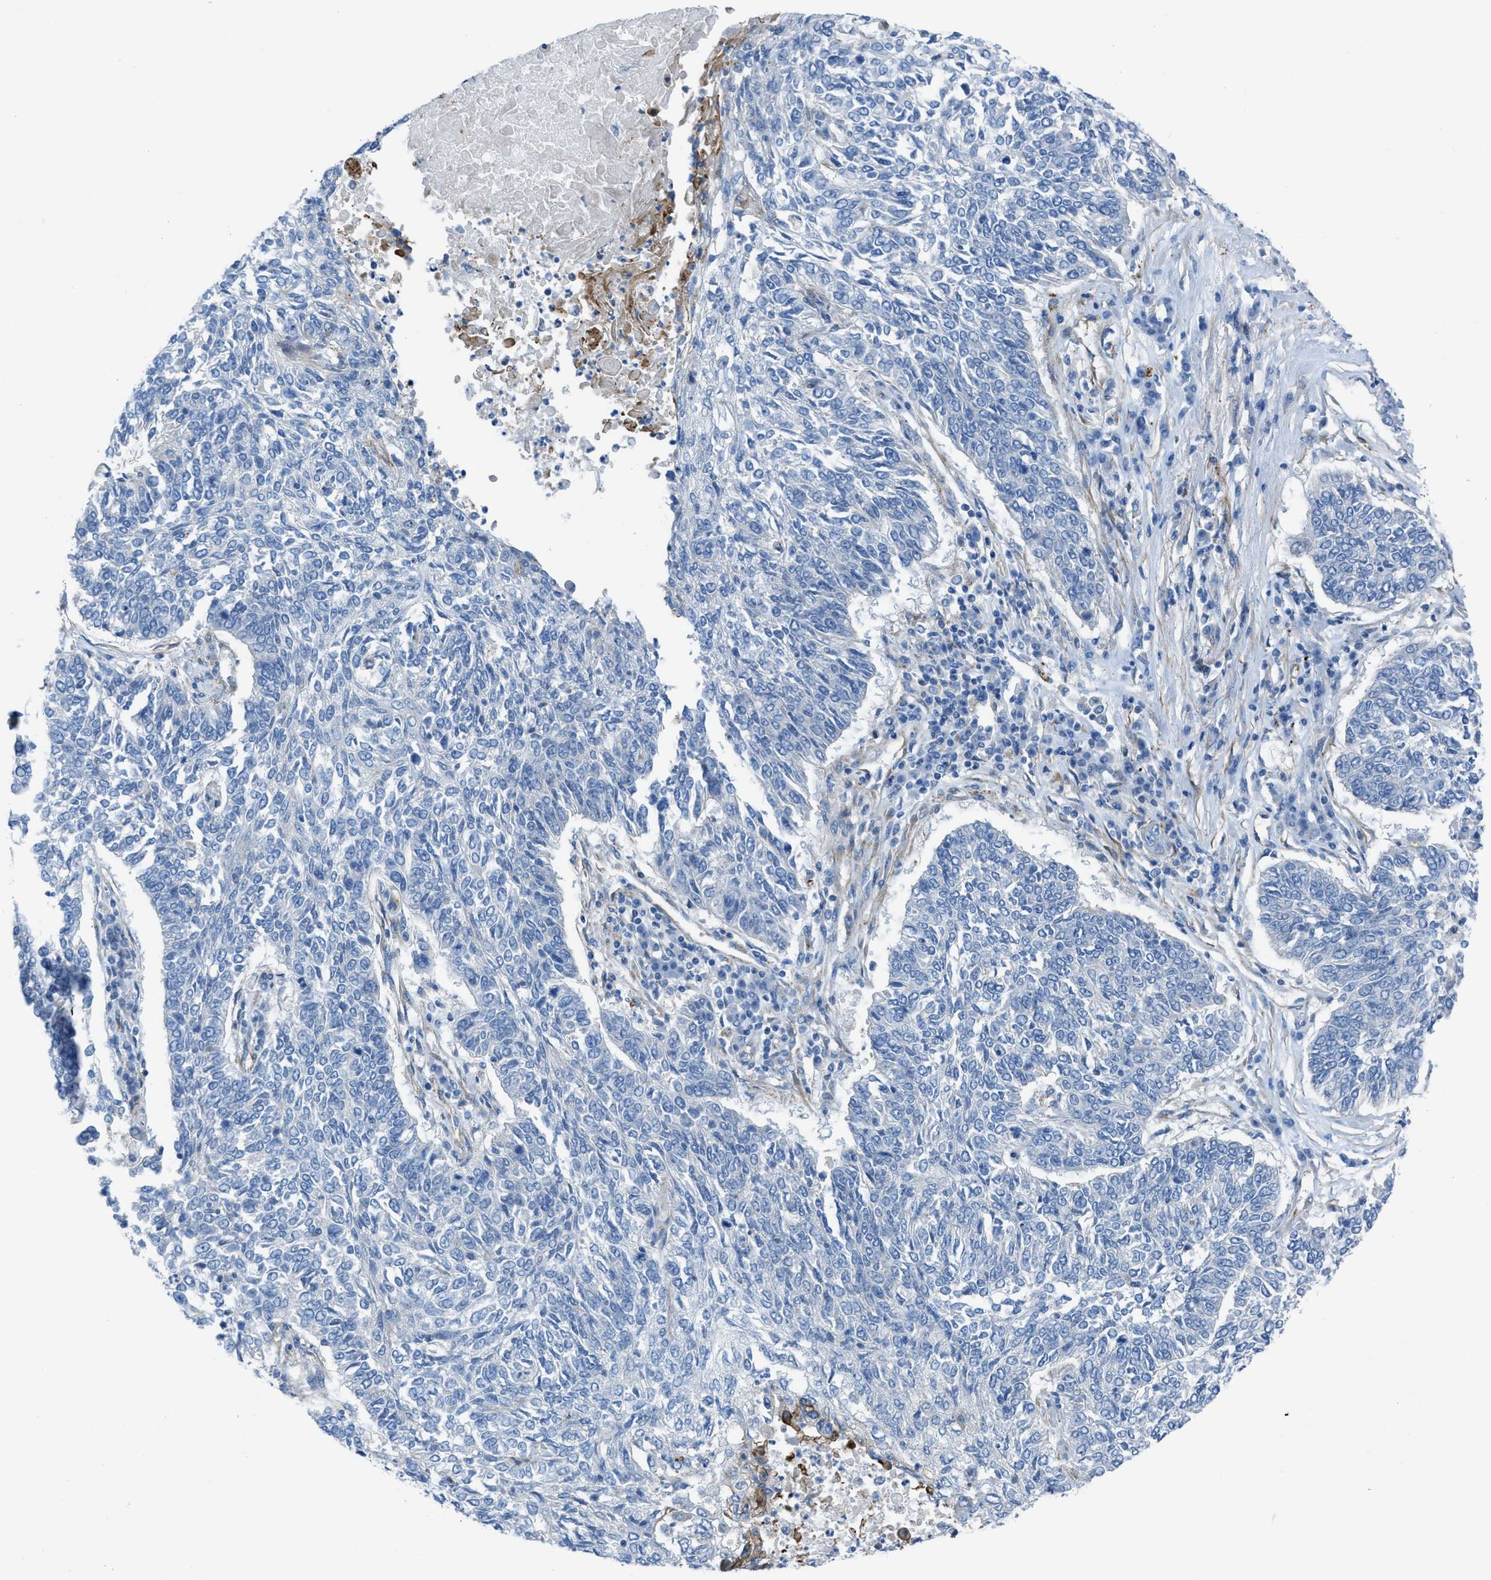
{"staining": {"intensity": "negative", "quantity": "none", "location": "none"}, "tissue": "lung cancer", "cell_type": "Tumor cells", "image_type": "cancer", "snomed": [{"axis": "morphology", "description": "Normal tissue, NOS"}, {"axis": "morphology", "description": "Squamous cell carcinoma, NOS"}, {"axis": "topography", "description": "Cartilage tissue"}, {"axis": "topography", "description": "Bronchus"}, {"axis": "topography", "description": "Lung"}], "caption": "Tumor cells show no significant positivity in squamous cell carcinoma (lung).", "gene": "KCNH7", "patient": {"sex": "female", "age": 49}}